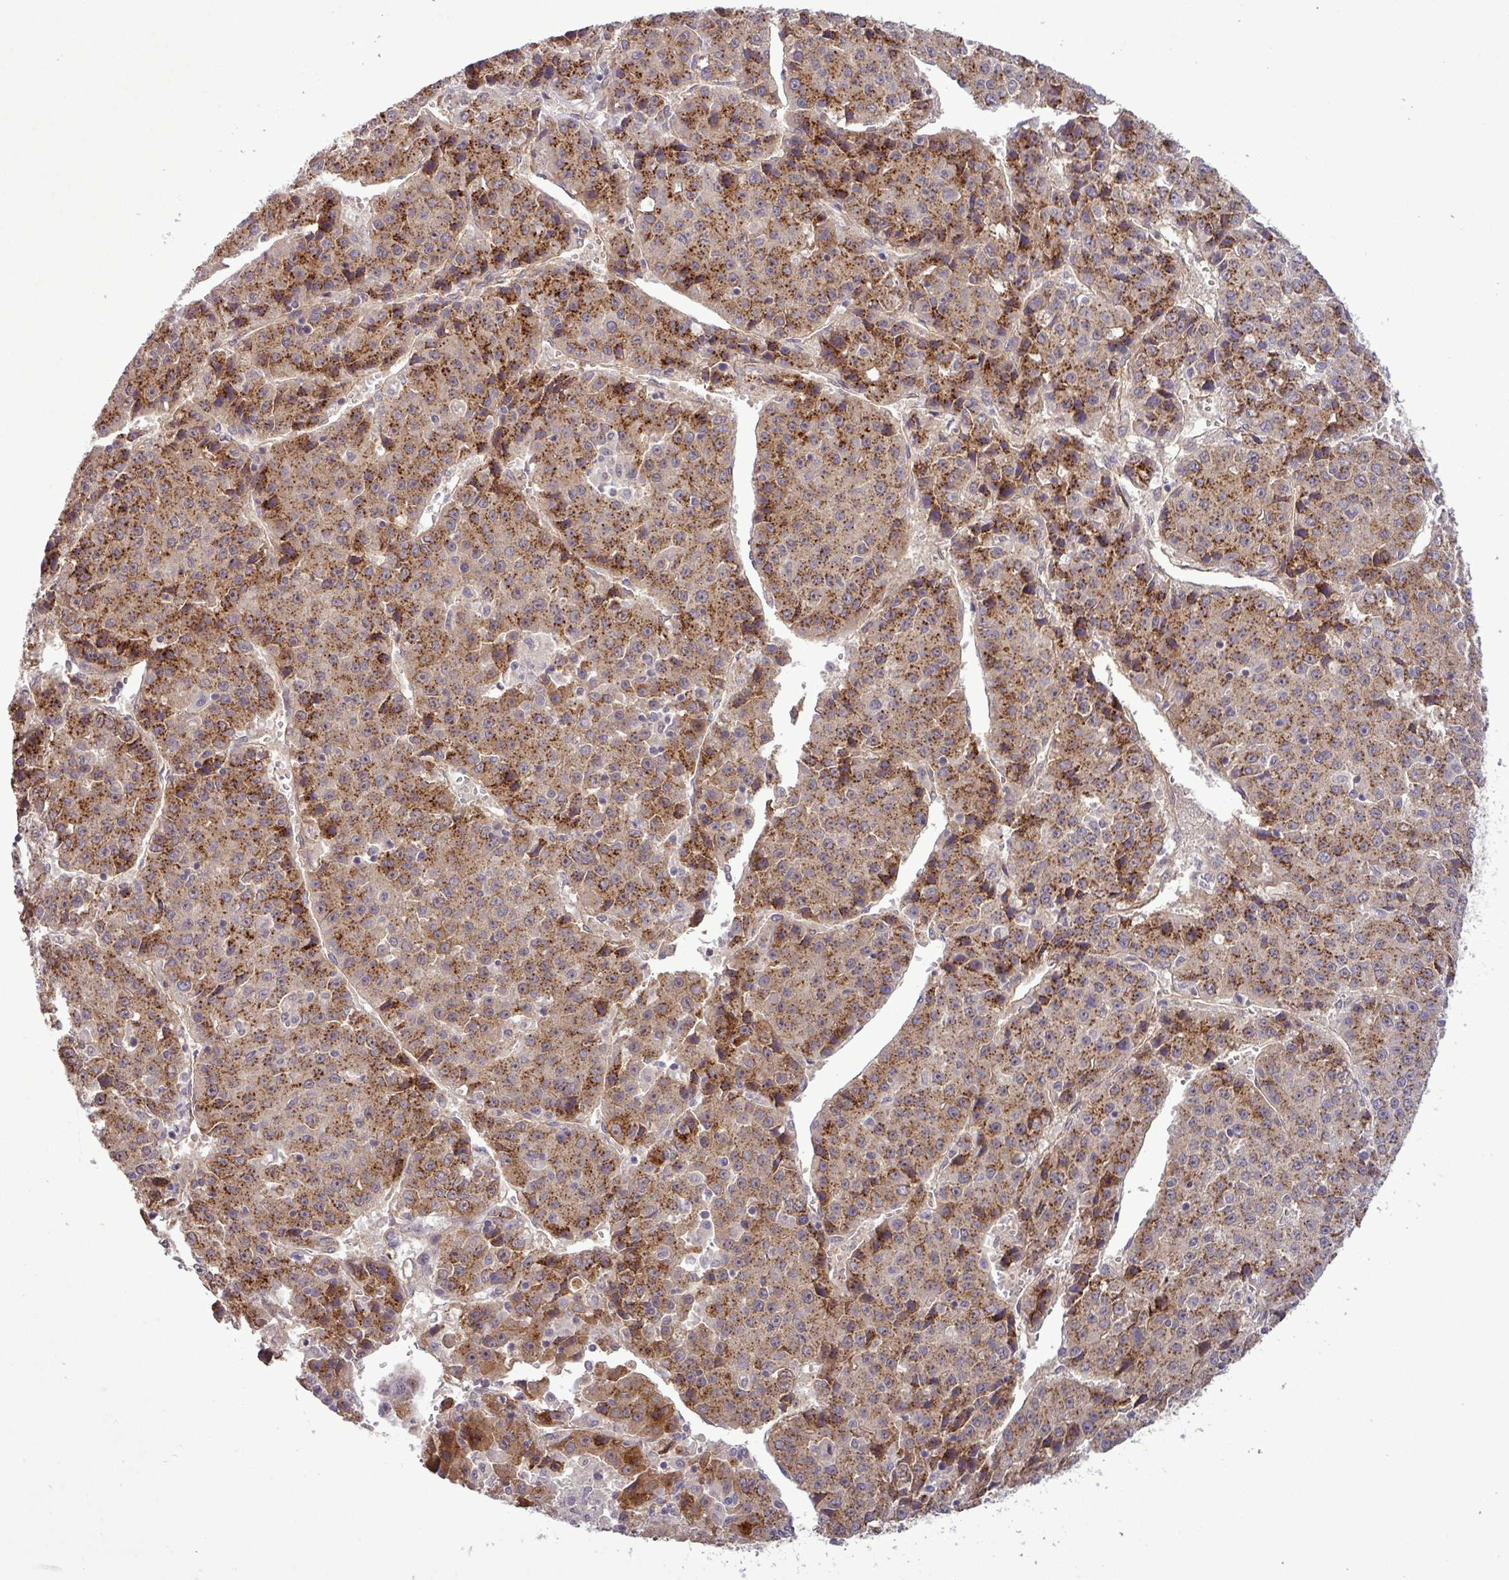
{"staining": {"intensity": "moderate", "quantity": ">75%", "location": "cytoplasmic/membranous"}, "tissue": "liver cancer", "cell_type": "Tumor cells", "image_type": "cancer", "snomed": [{"axis": "morphology", "description": "Carcinoma, Hepatocellular, NOS"}, {"axis": "topography", "description": "Liver"}], "caption": "This histopathology image demonstrates immunohistochemistry staining of human liver hepatocellular carcinoma, with medium moderate cytoplasmic/membranous staining in approximately >75% of tumor cells.", "gene": "PCDH1", "patient": {"sex": "female", "age": 53}}